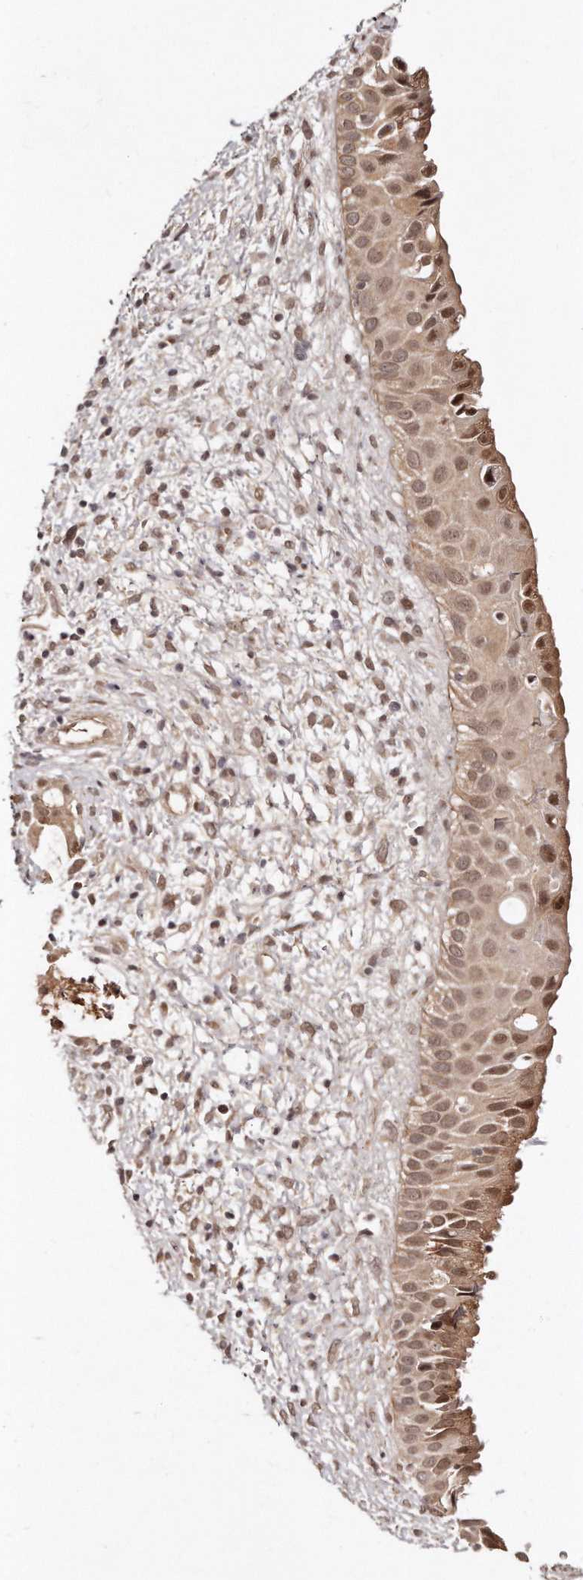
{"staining": {"intensity": "moderate", "quantity": ">75%", "location": "cytoplasmic/membranous,nuclear"}, "tissue": "nasopharynx", "cell_type": "Respiratory epithelial cells", "image_type": "normal", "snomed": [{"axis": "morphology", "description": "Normal tissue, NOS"}, {"axis": "topography", "description": "Nasopharynx"}], "caption": "Human nasopharynx stained with a brown dye shows moderate cytoplasmic/membranous,nuclear positive positivity in about >75% of respiratory epithelial cells.", "gene": "SOX4", "patient": {"sex": "male", "age": 22}}